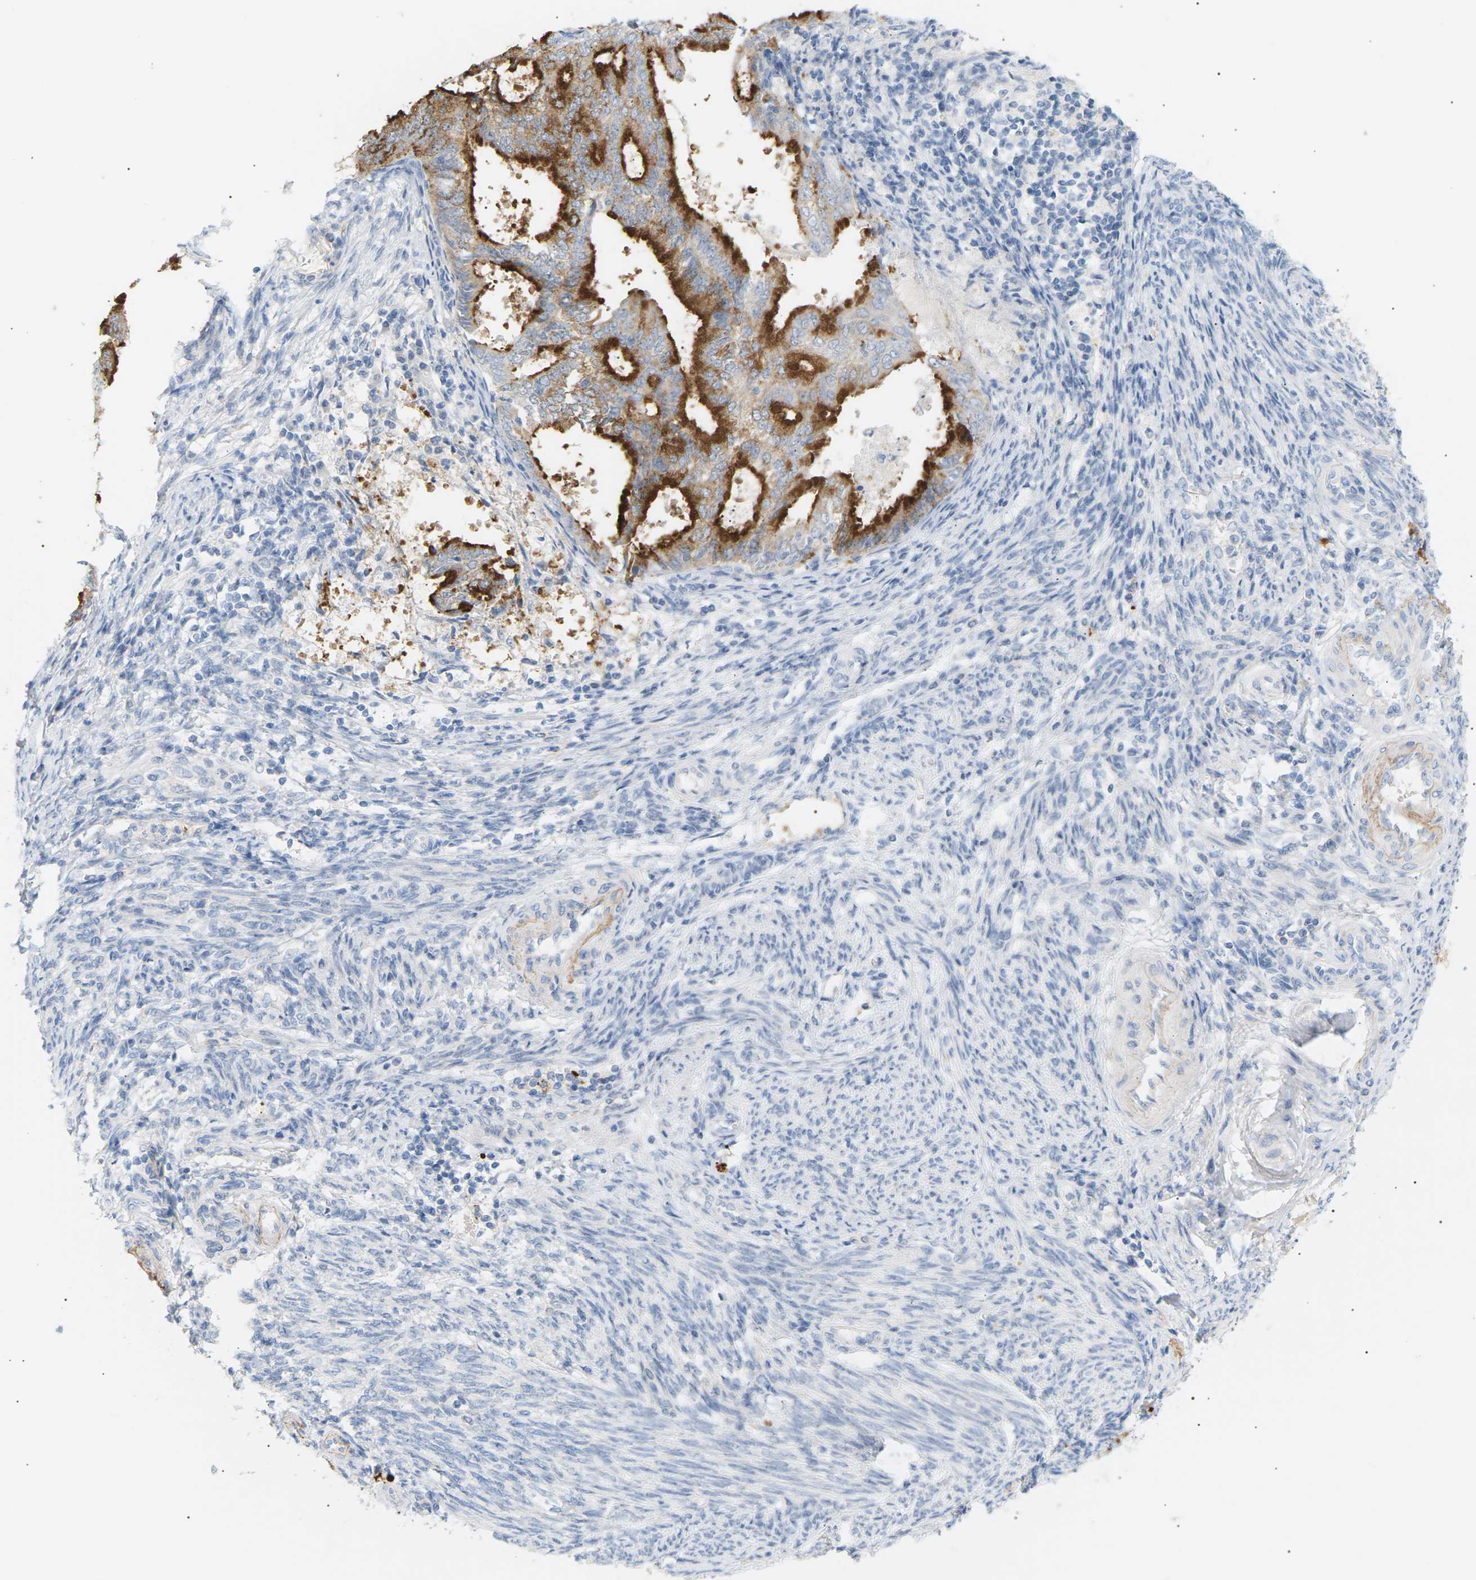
{"staining": {"intensity": "strong", "quantity": "25%-75%", "location": "cytoplasmic/membranous"}, "tissue": "endometrial cancer", "cell_type": "Tumor cells", "image_type": "cancer", "snomed": [{"axis": "morphology", "description": "Adenocarcinoma, NOS"}, {"axis": "topography", "description": "Endometrium"}], "caption": "A brown stain highlights strong cytoplasmic/membranous positivity of a protein in human endometrial adenocarcinoma tumor cells. The staining was performed using DAB (3,3'-diaminobenzidine) to visualize the protein expression in brown, while the nuclei were stained in blue with hematoxylin (Magnification: 20x).", "gene": "CLU", "patient": {"sex": "female", "age": 58}}